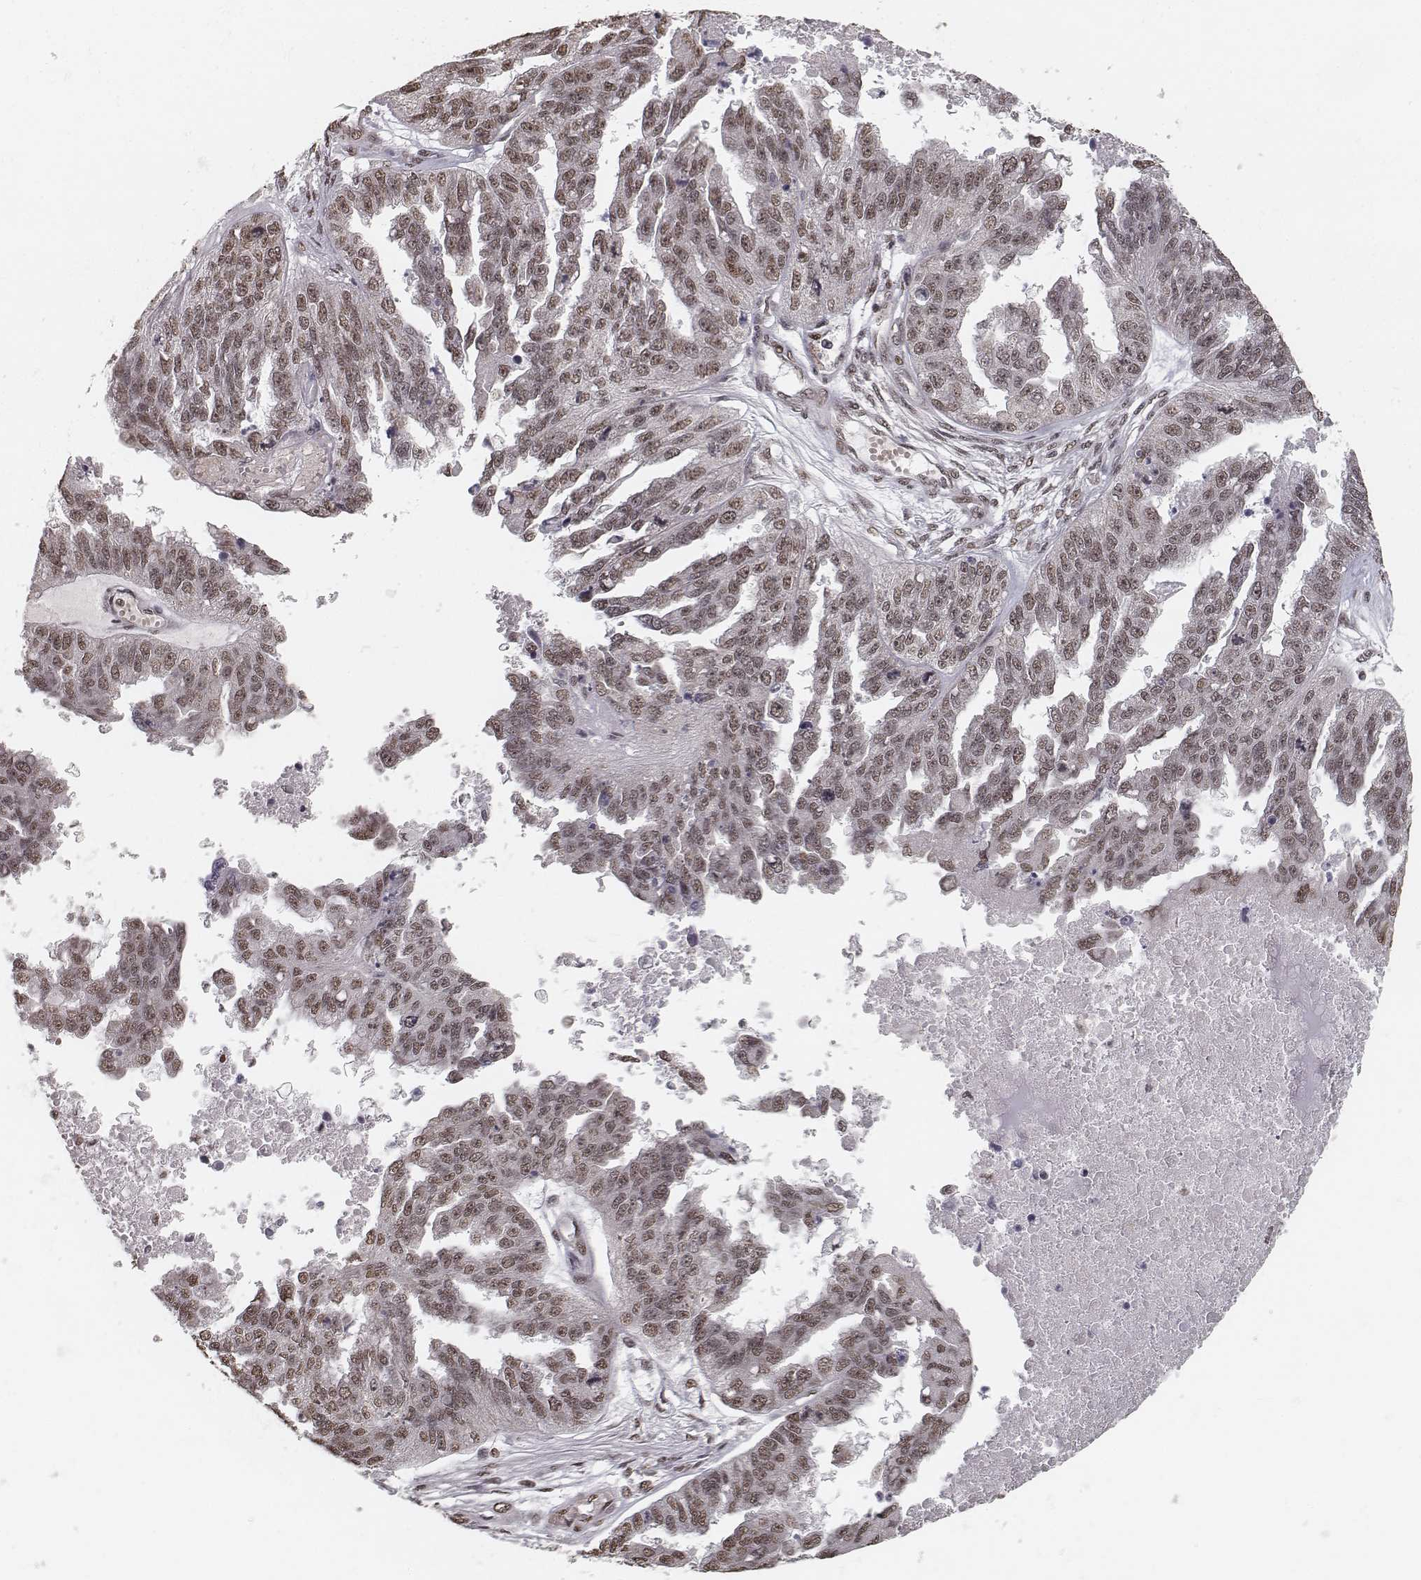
{"staining": {"intensity": "moderate", "quantity": ">75%", "location": "nuclear"}, "tissue": "ovarian cancer", "cell_type": "Tumor cells", "image_type": "cancer", "snomed": [{"axis": "morphology", "description": "Cystadenocarcinoma, serous, NOS"}, {"axis": "topography", "description": "Ovary"}], "caption": "Immunohistochemical staining of human ovarian cancer (serous cystadenocarcinoma) shows moderate nuclear protein expression in about >75% of tumor cells.", "gene": "HMGA2", "patient": {"sex": "female", "age": 58}}